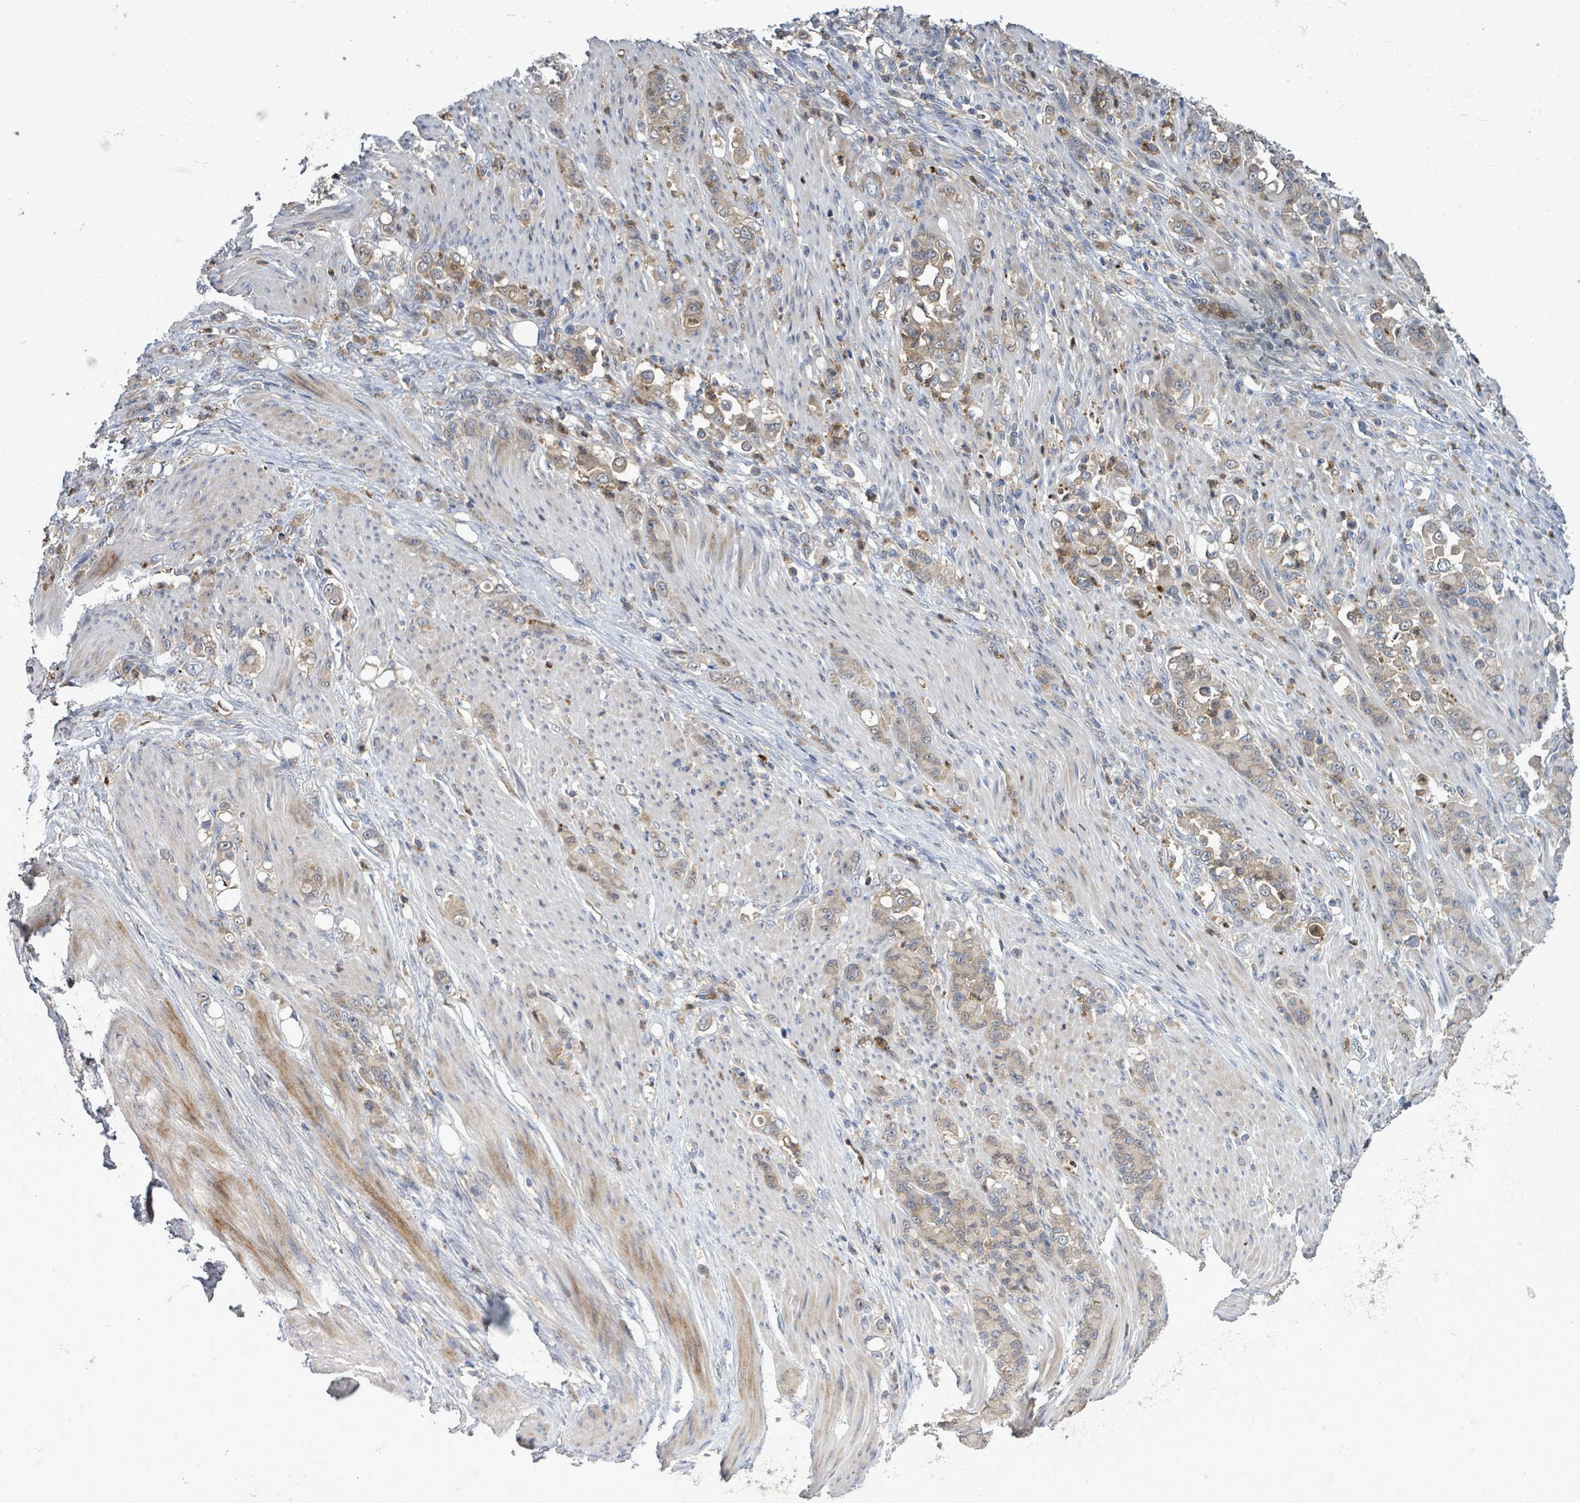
{"staining": {"intensity": "weak", "quantity": ">75%", "location": "cytoplasmic/membranous"}, "tissue": "stomach cancer", "cell_type": "Tumor cells", "image_type": "cancer", "snomed": [{"axis": "morphology", "description": "Normal tissue, NOS"}, {"axis": "morphology", "description": "Adenocarcinoma, NOS"}, {"axis": "topography", "description": "Stomach"}], "caption": "Immunohistochemistry (IHC) of human stomach cancer shows low levels of weak cytoplasmic/membranous positivity in about >75% of tumor cells.", "gene": "SERPINE3", "patient": {"sex": "female", "age": 79}}